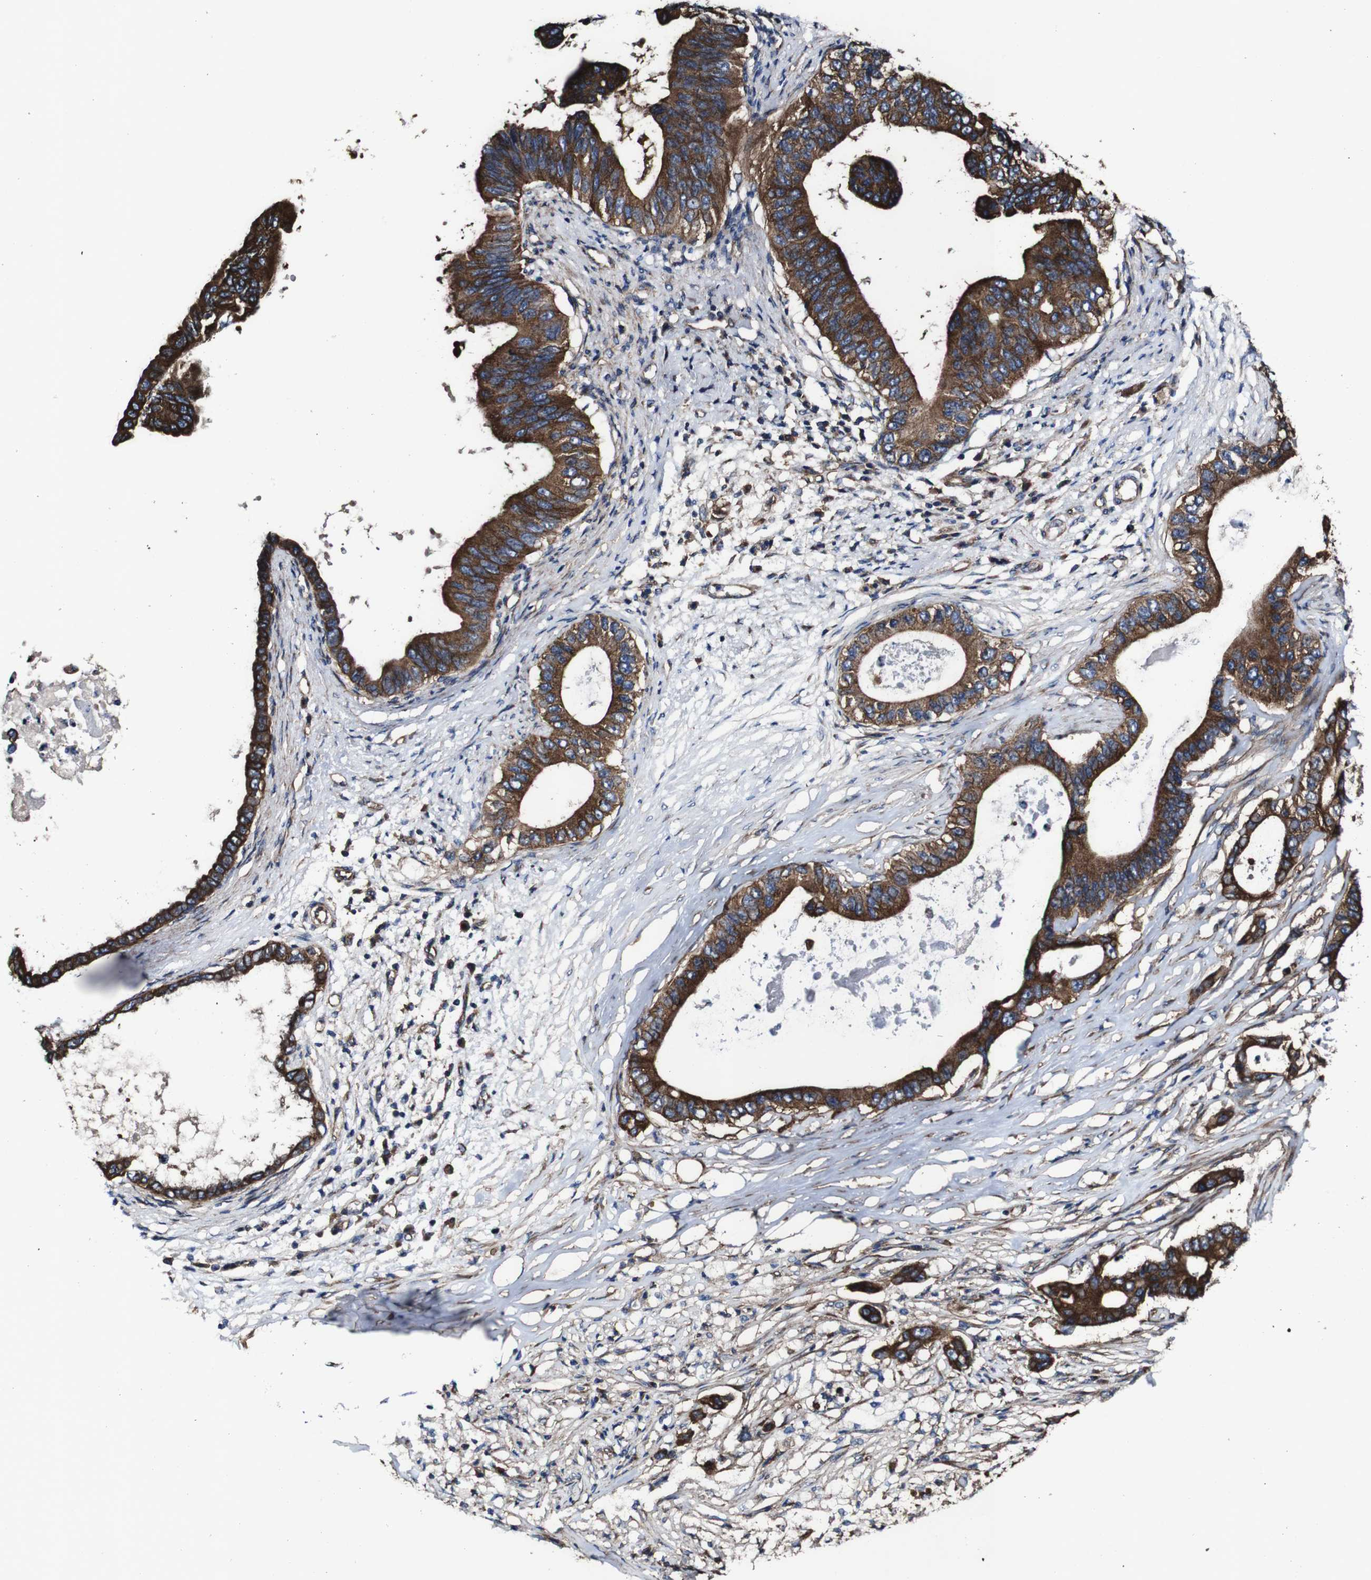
{"staining": {"intensity": "strong", "quantity": "25%-75%", "location": "cytoplasmic/membranous"}, "tissue": "pancreatic cancer", "cell_type": "Tumor cells", "image_type": "cancer", "snomed": [{"axis": "morphology", "description": "Adenocarcinoma, NOS"}, {"axis": "topography", "description": "Pancreas"}], "caption": "Immunohistochemistry (DAB (3,3'-diaminobenzidine)) staining of human pancreatic cancer reveals strong cytoplasmic/membranous protein positivity in approximately 25%-75% of tumor cells.", "gene": "CSF1R", "patient": {"sex": "male", "age": 77}}